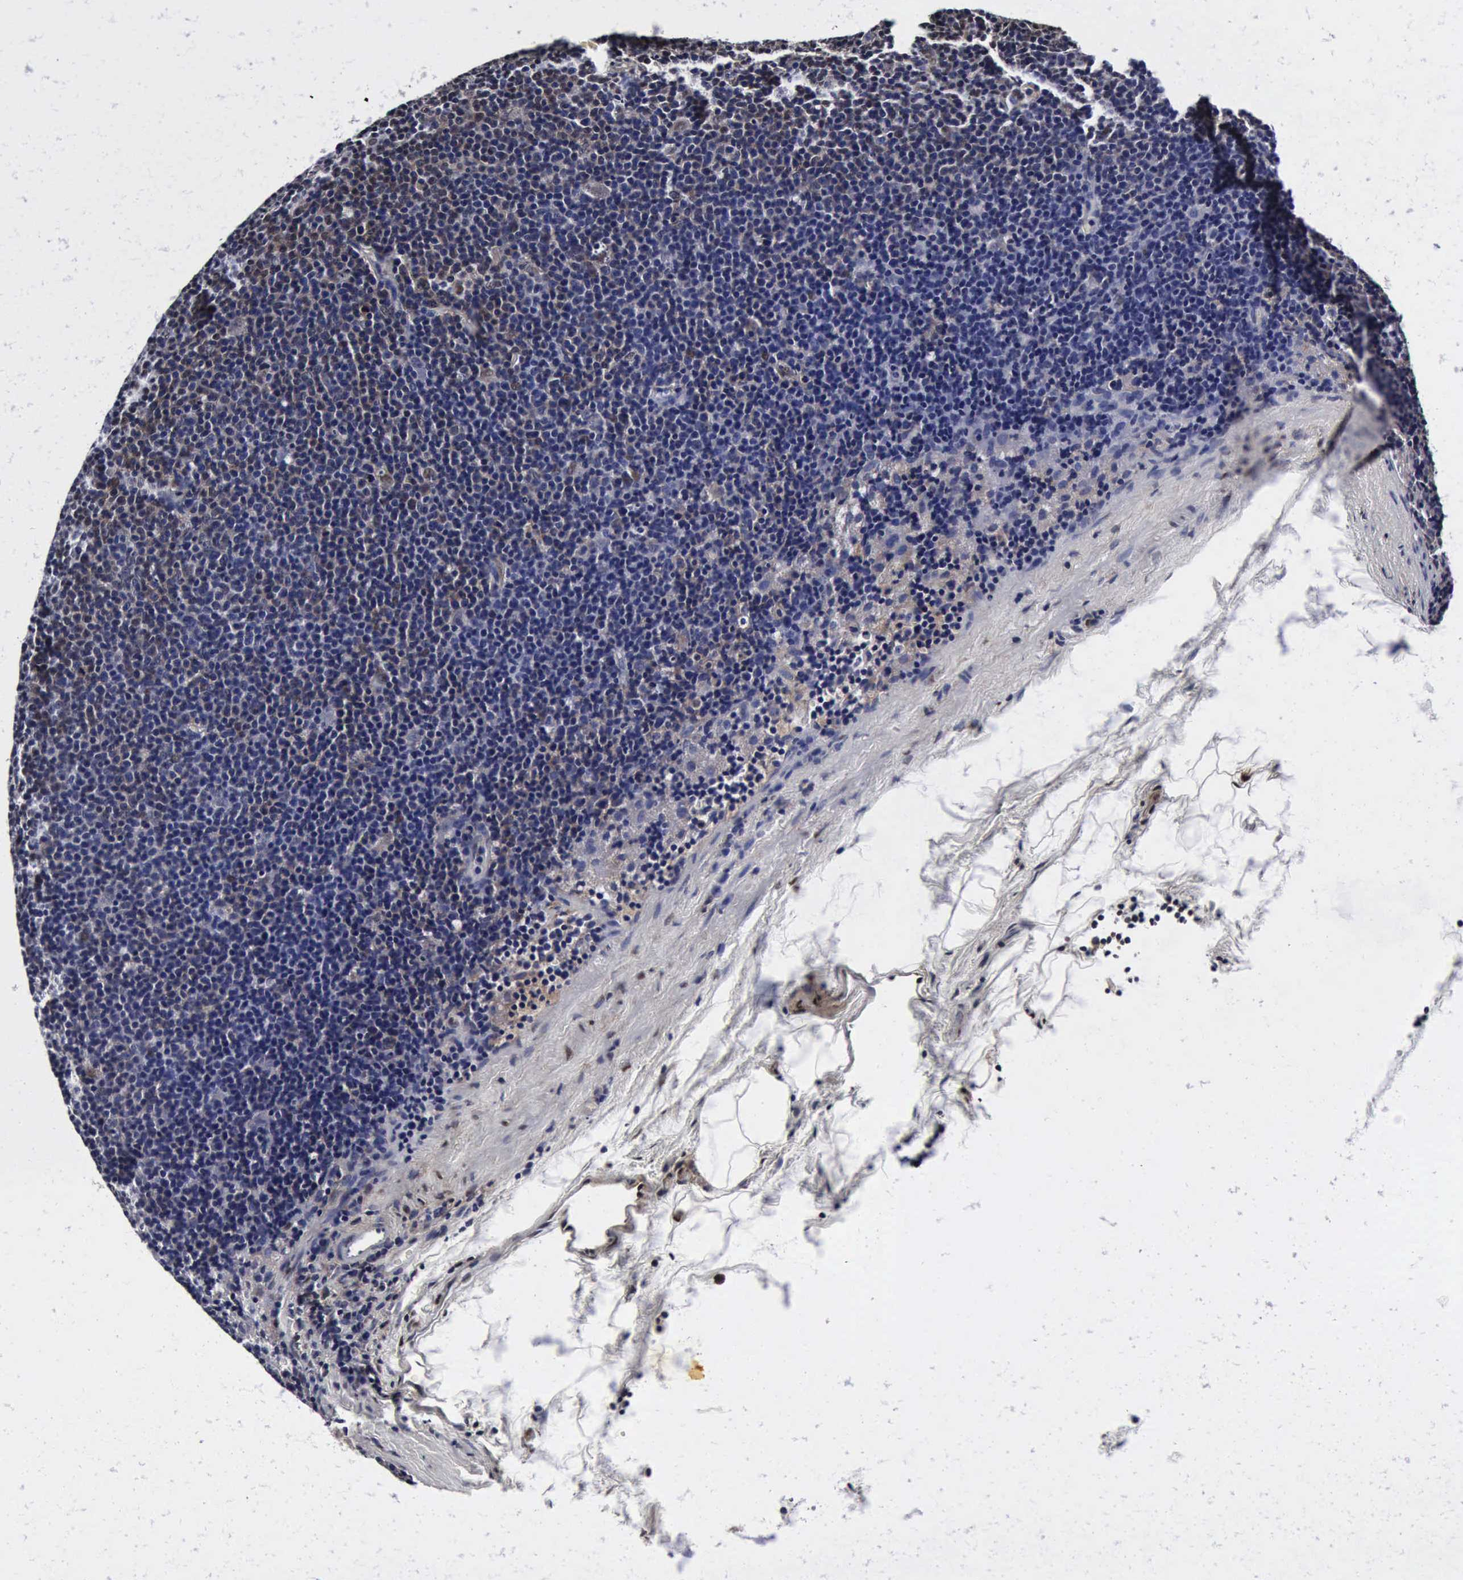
{"staining": {"intensity": "weak", "quantity": "25%-75%", "location": "cytoplasmic/membranous,nuclear"}, "tissue": "lymphoma", "cell_type": "Tumor cells", "image_type": "cancer", "snomed": [{"axis": "morphology", "description": "Malignant lymphoma, non-Hodgkin's type, Low grade"}, {"axis": "topography", "description": "Lymph node"}], "caption": "Immunohistochemical staining of malignant lymphoma, non-Hodgkin's type (low-grade) exhibits weak cytoplasmic/membranous and nuclear protein staining in about 25%-75% of tumor cells.", "gene": "UBC", "patient": {"sex": "male", "age": 65}}